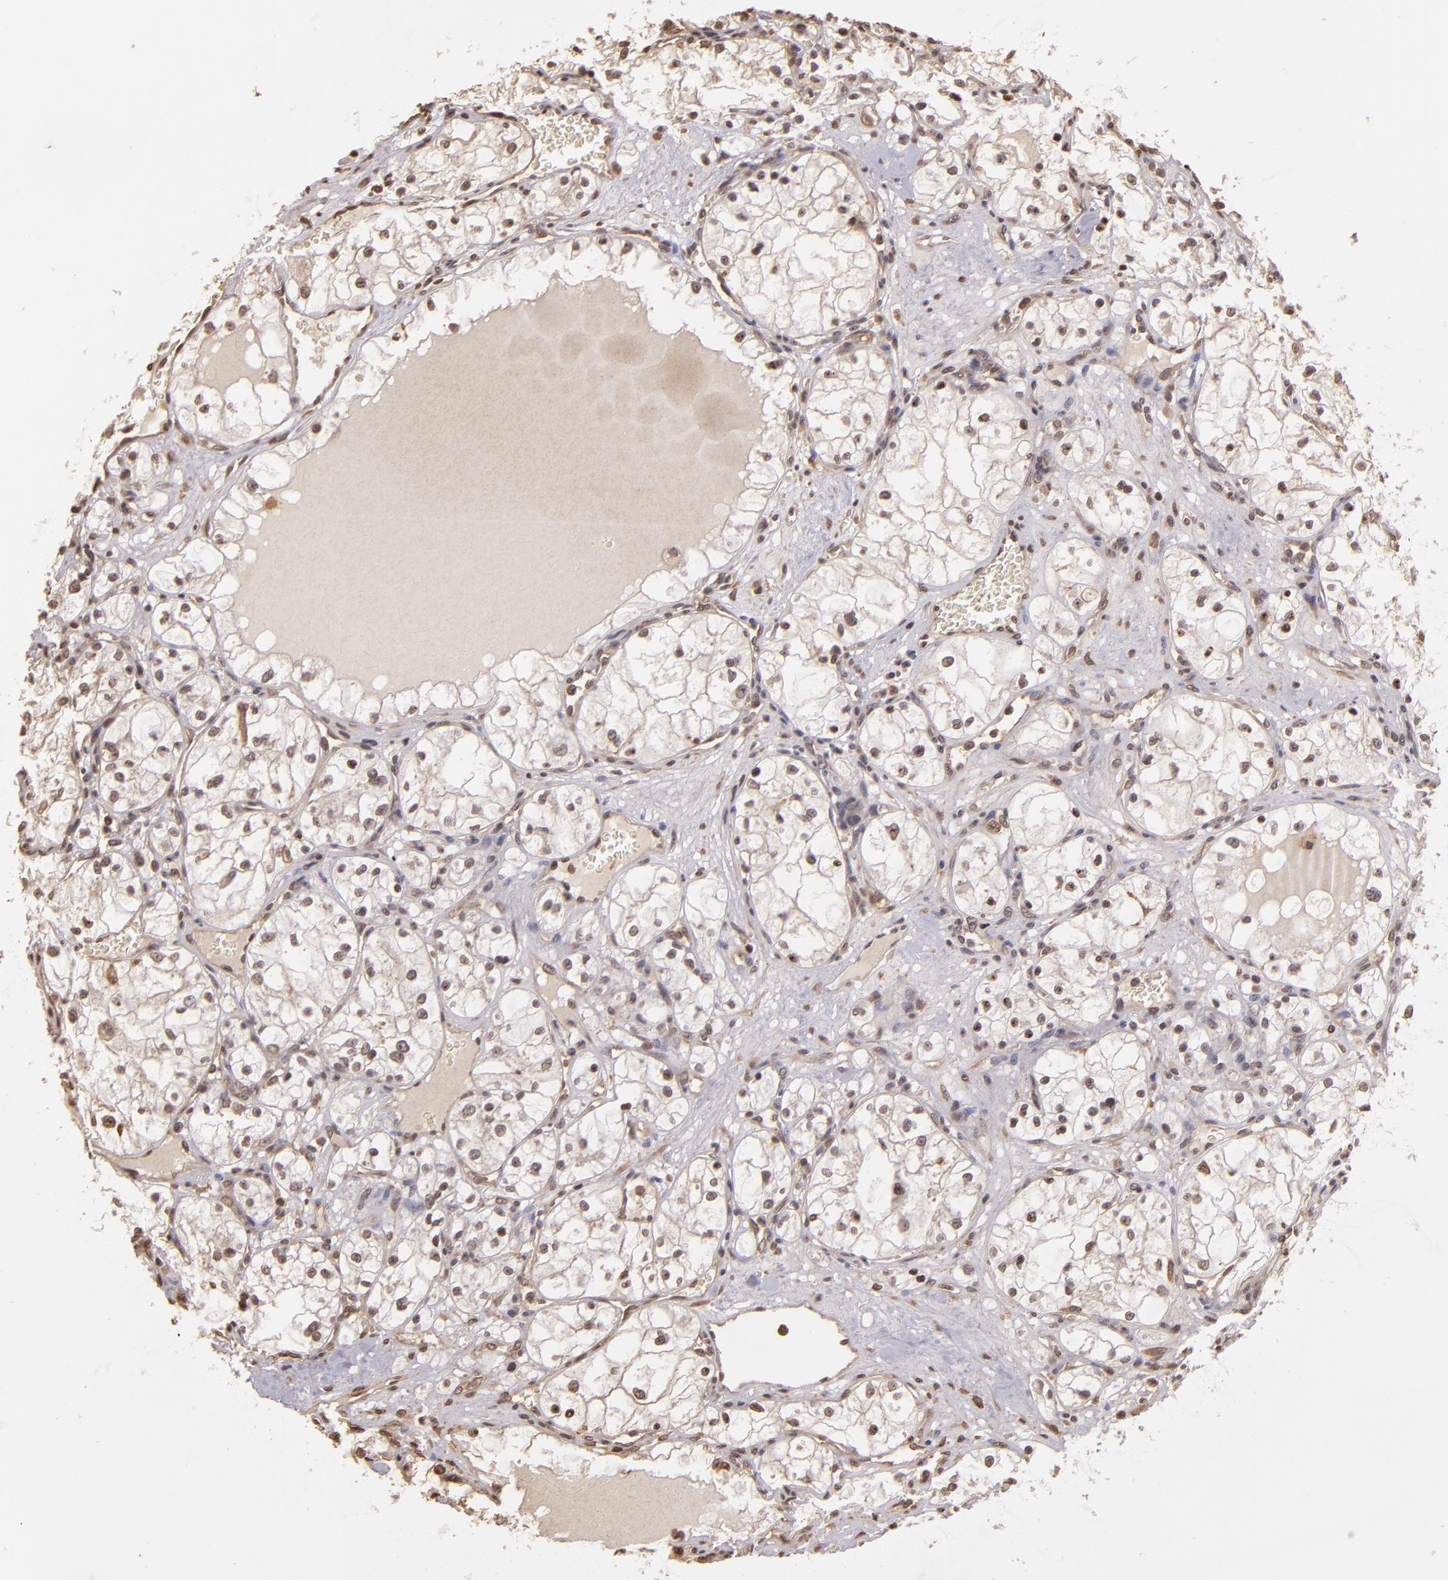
{"staining": {"intensity": "weak", "quantity": "<25%", "location": "nuclear"}, "tissue": "renal cancer", "cell_type": "Tumor cells", "image_type": "cancer", "snomed": [{"axis": "morphology", "description": "Adenocarcinoma, NOS"}, {"axis": "topography", "description": "Kidney"}], "caption": "IHC micrograph of renal cancer stained for a protein (brown), which demonstrates no expression in tumor cells.", "gene": "ARPC2", "patient": {"sex": "male", "age": 61}}